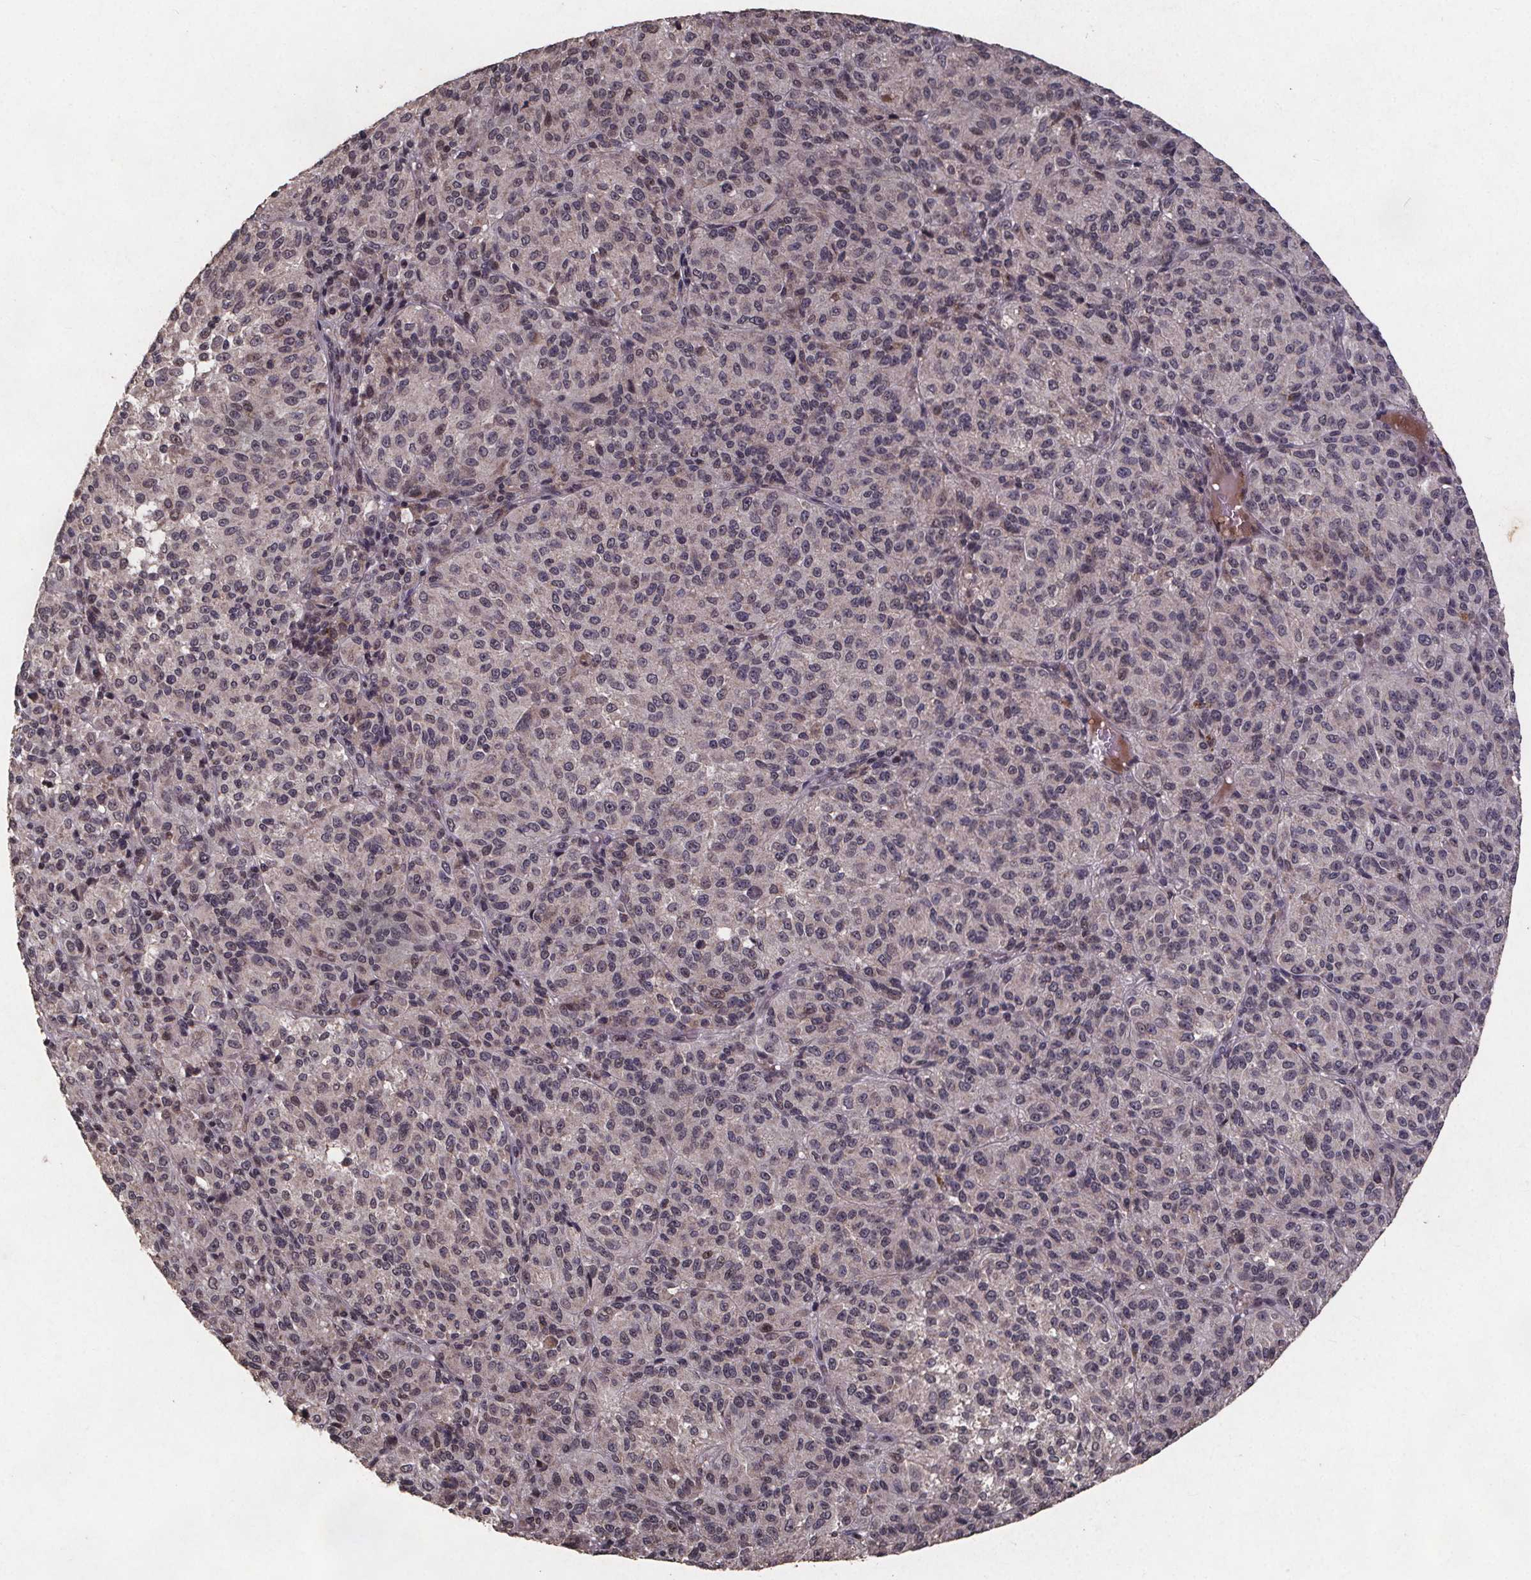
{"staining": {"intensity": "negative", "quantity": "none", "location": "none"}, "tissue": "melanoma", "cell_type": "Tumor cells", "image_type": "cancer", "snomed": [{"axis": "morphology", "description": "Malignant melanoma, Metastatic site"}, {"axis": "topography", "description": "Brain"}], "caption": "Malignant melanoma (metastatic site) was stained to show a protein in brown. There is no significant expression in tumor cells.", "gene": "GPX3", "patient": {"sex": "female", "age": 56}}